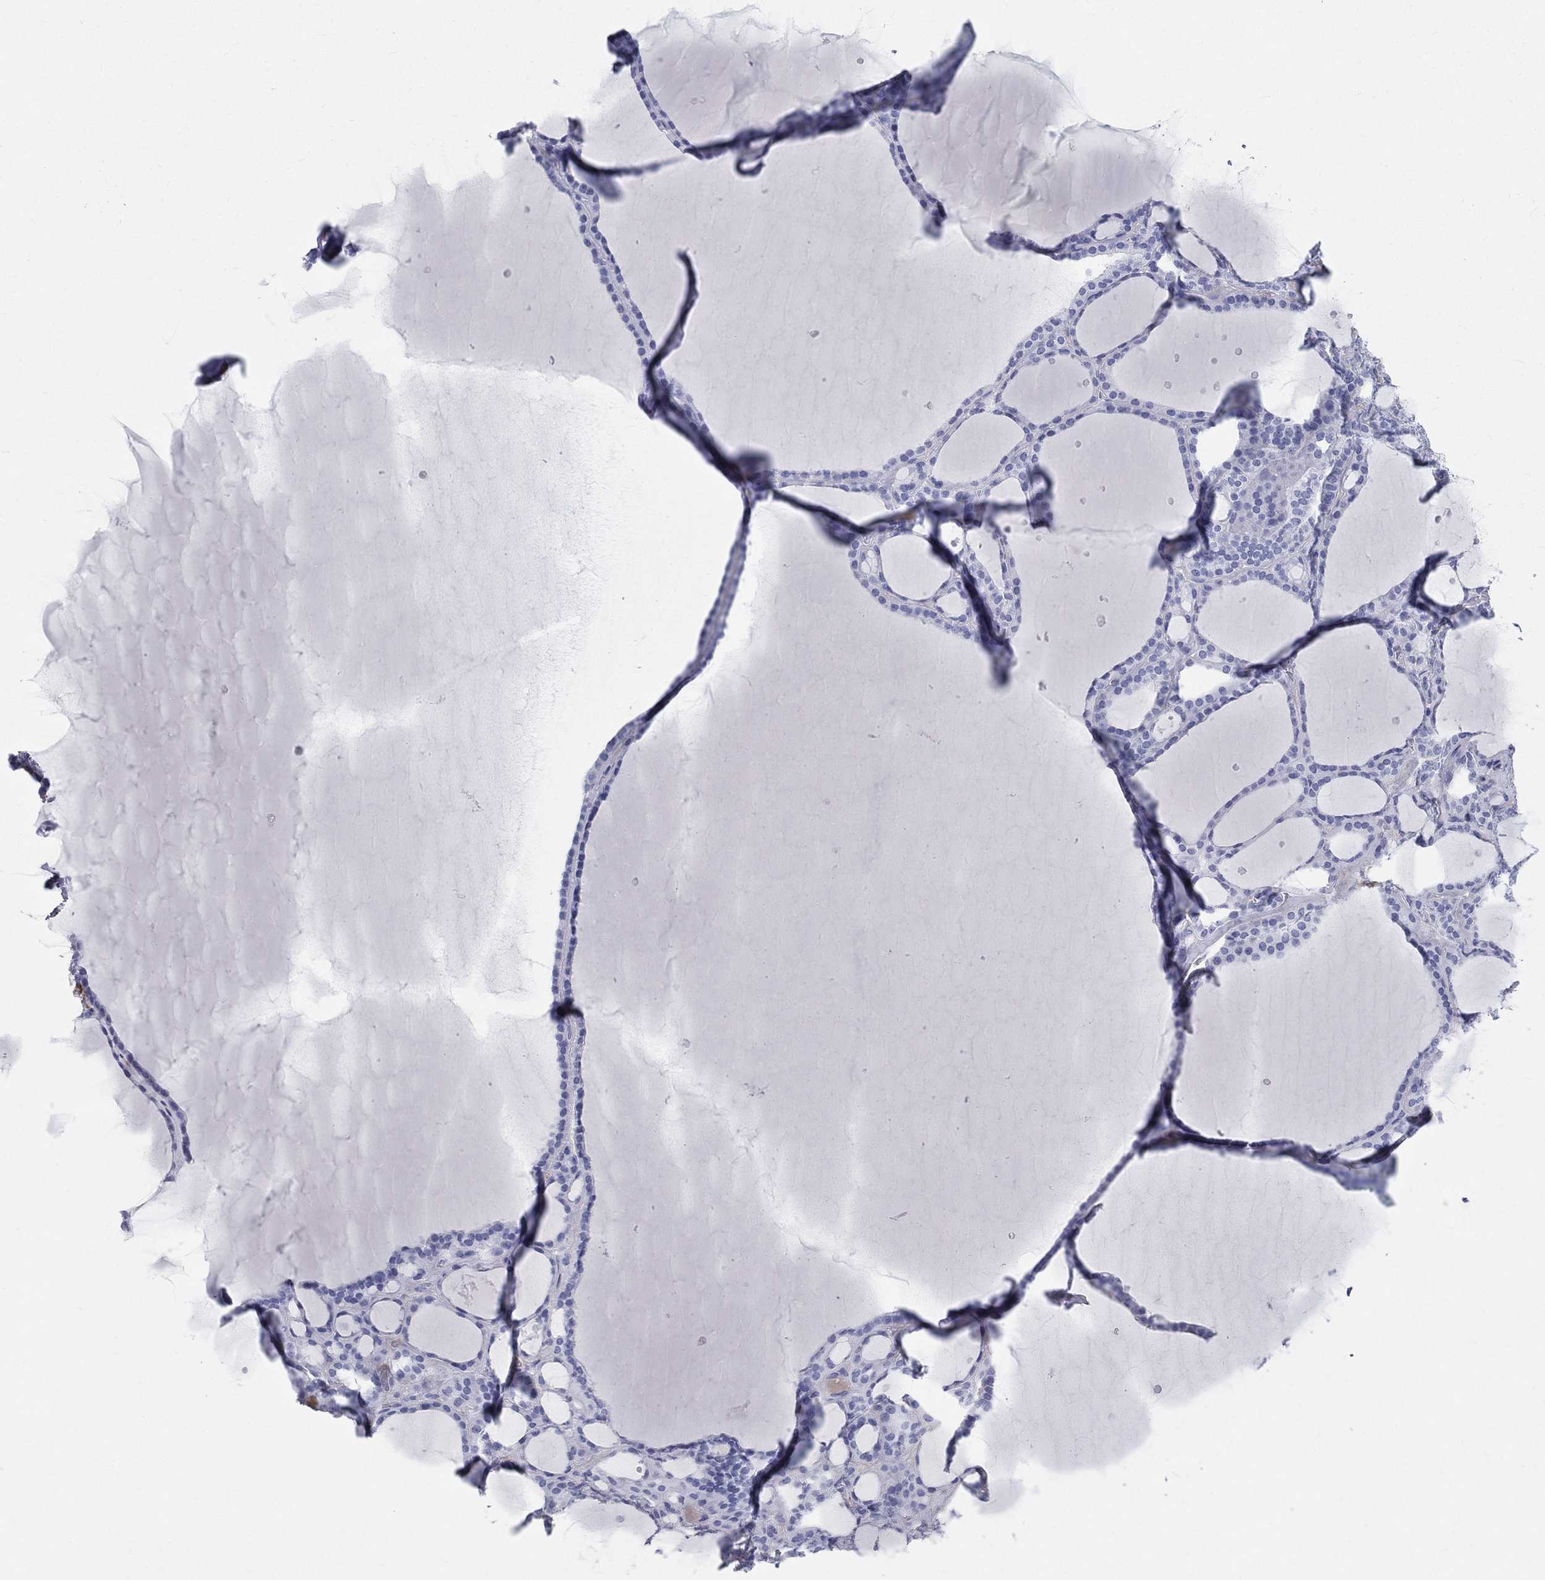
{"staining": {"intensity": "negative", "quantity": "none", "location": "none"}, "tissue": "thyroid gland", "cell_type": "Glandular cells", "image_type": "normal", "snomed": [{"axis": "morphology", "description": "Normal tissue, NOS"}, {"axis": "topography", "description": "Thyroid gland"}], "caption": "This is an immunohistochemistry photomicrograph of benign human thyroid gland. There is no positivity in glandular cells.", "gene": "HP", "patient": {"sex": "male", "age": 63}}